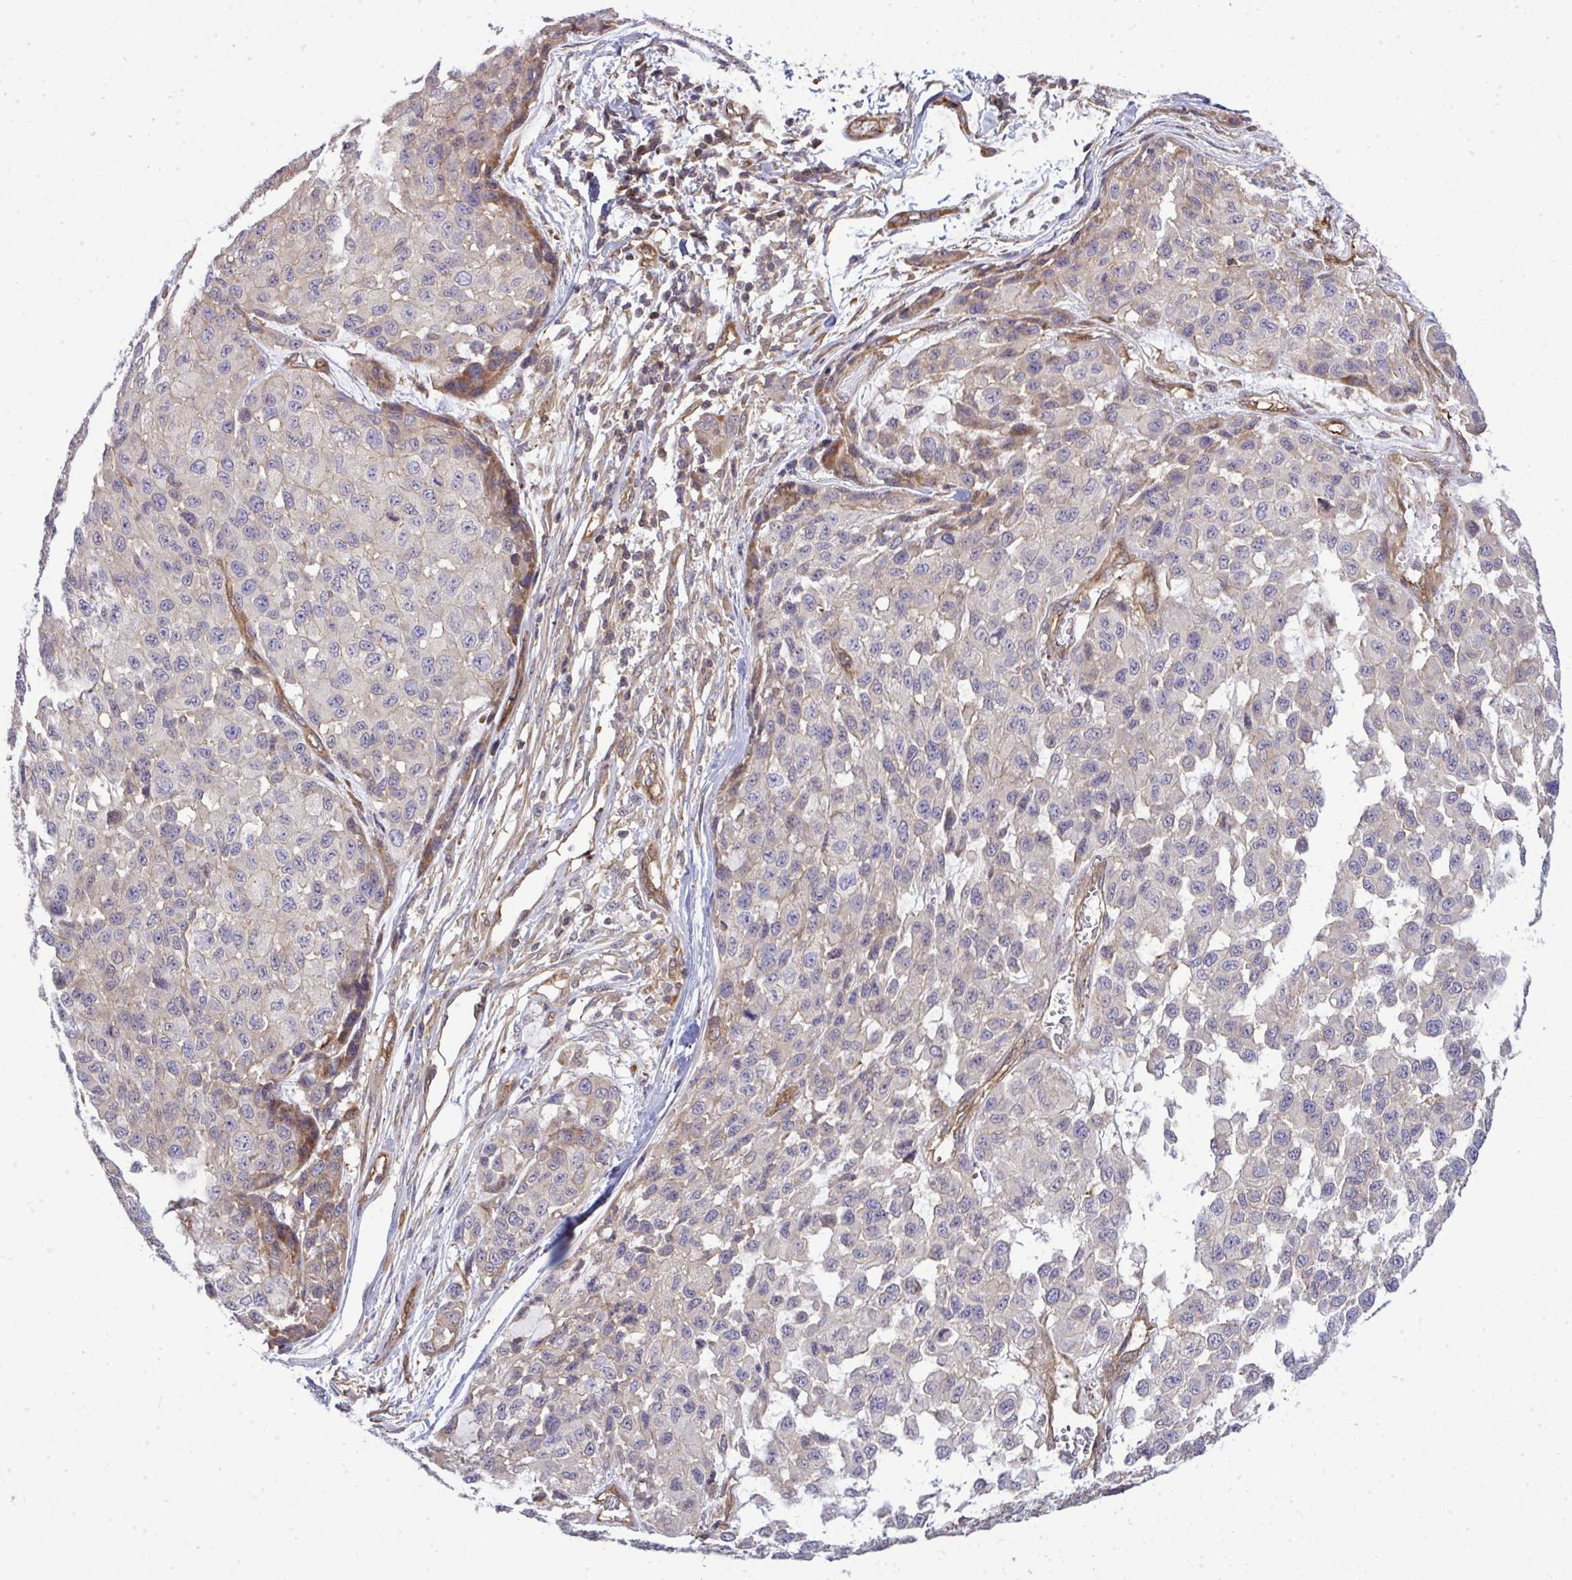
{"staining": {"intensity": "weak", "quantity": "<25%", "location": "cytoplasmic/membranous"}, "tissue": "melanoma", "cell_type": "Tumor cells", "image_type": "cancer", "snomed": [{"axis": "morphology", "description": "Malignant melanoma, NOS"}, {"axis": "topography", "description": "Skin"}], "caption": "Immunohistochemistry micrograph of neoplastic tissue: human malignant melanoma stained with DAB demonstrates no significant protein positivity in tumor cells. (IHC, brightfield microscopy, high magnification).", "gene": "FUT10", "patient": {"sex": "male", "age": 62}}